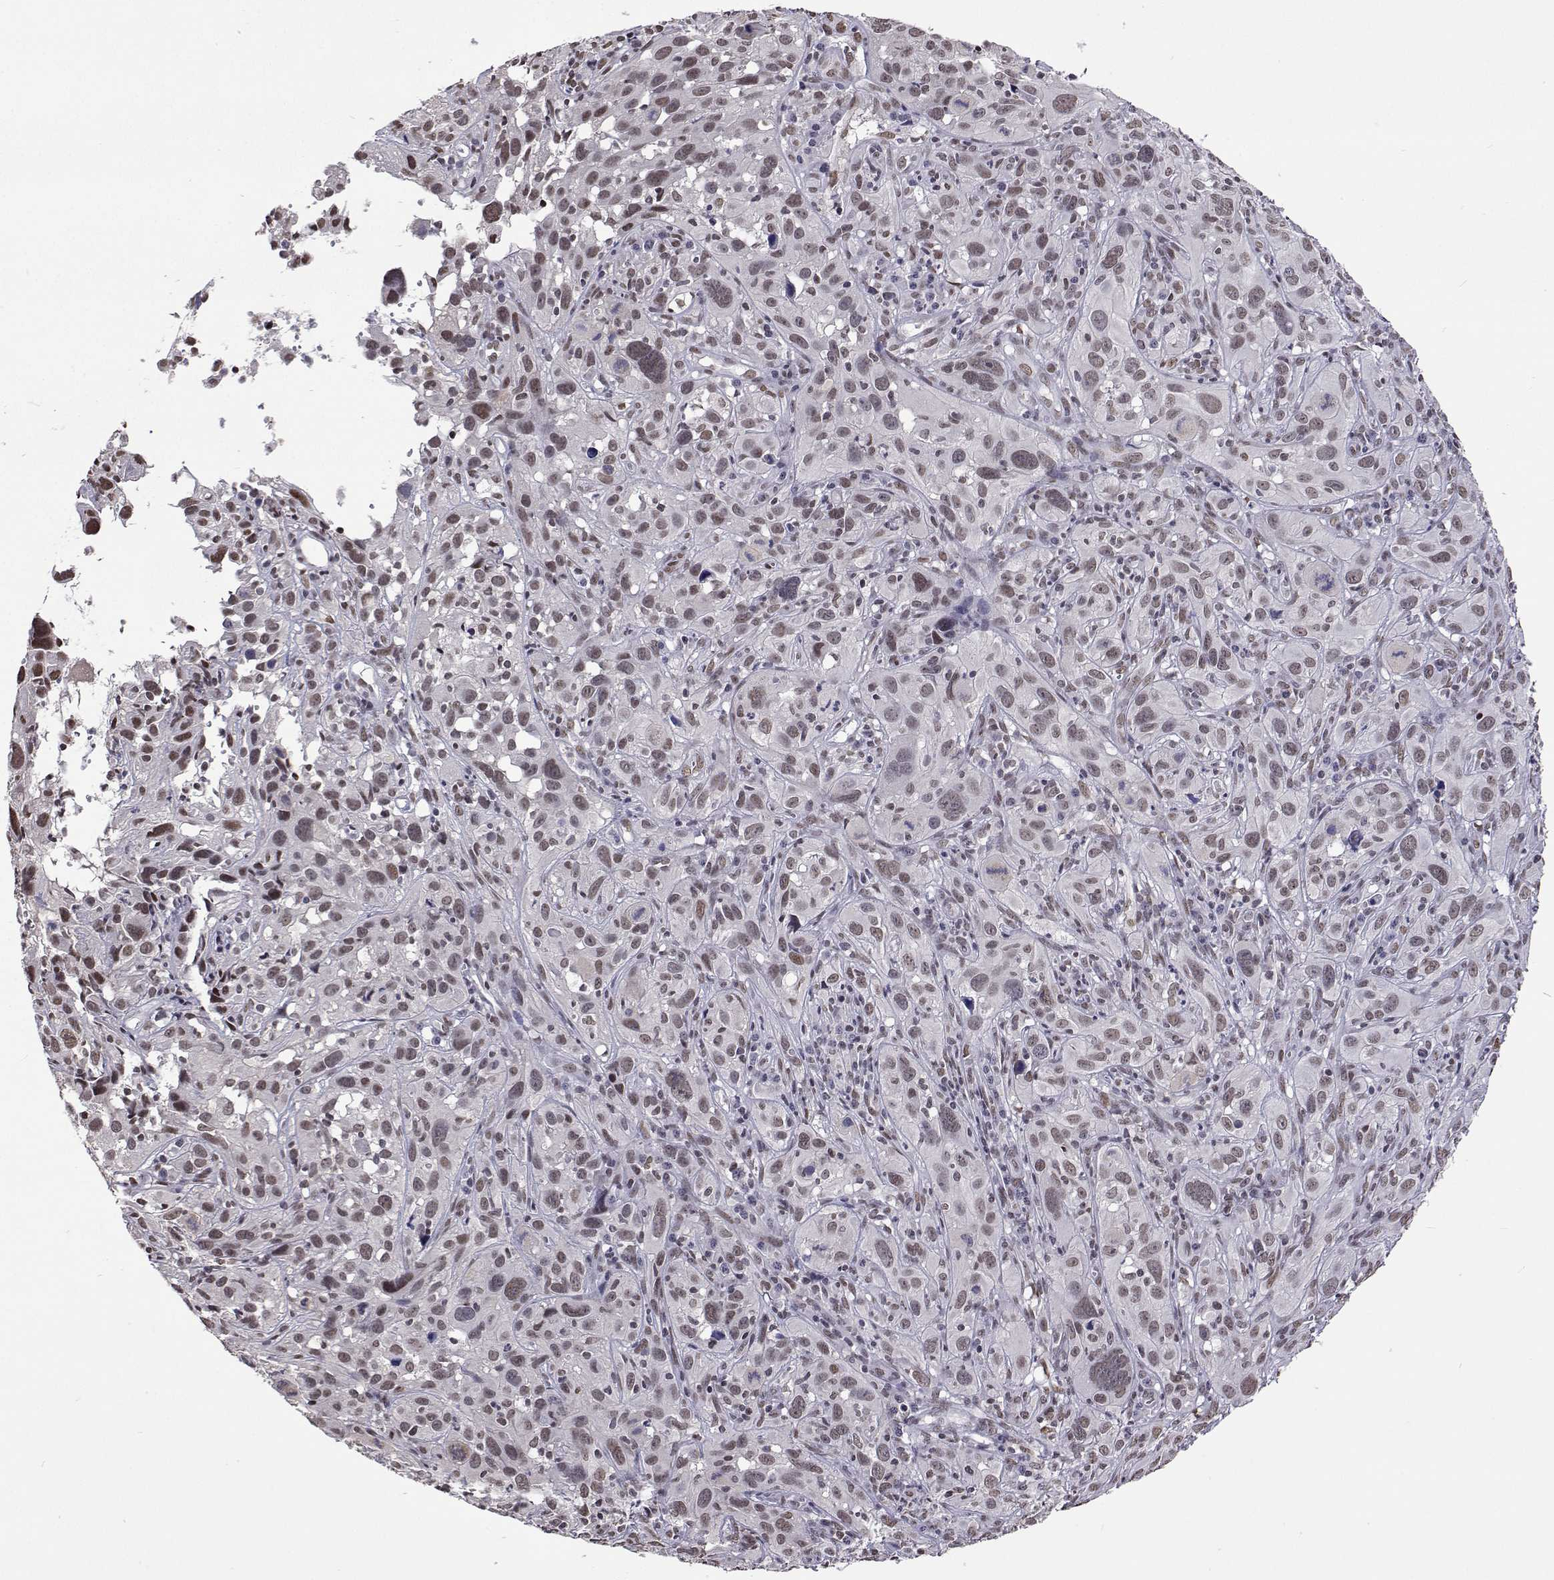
{"staining": {"intensity": "weak", "quantity": ">75%", "location": "nuclear"}, "tissue": "cervical cancer", "cell_type": "Tumor cells", "image_type": "cancer", "snomed": [{"axis": "morphology", "description": "Squamous cell carcinoma, NOS"}, {"axis": "topography", "description": "Cervix"}], "caption": "Human cervical cancer (squamous cell carcinoma) stained for a protein (brown) exhibits weak nuclear positive expression in approximately >75% of tumor cells.", "gene": "HNRNPA0", "patient": {"sex": "female", "age": 37}}